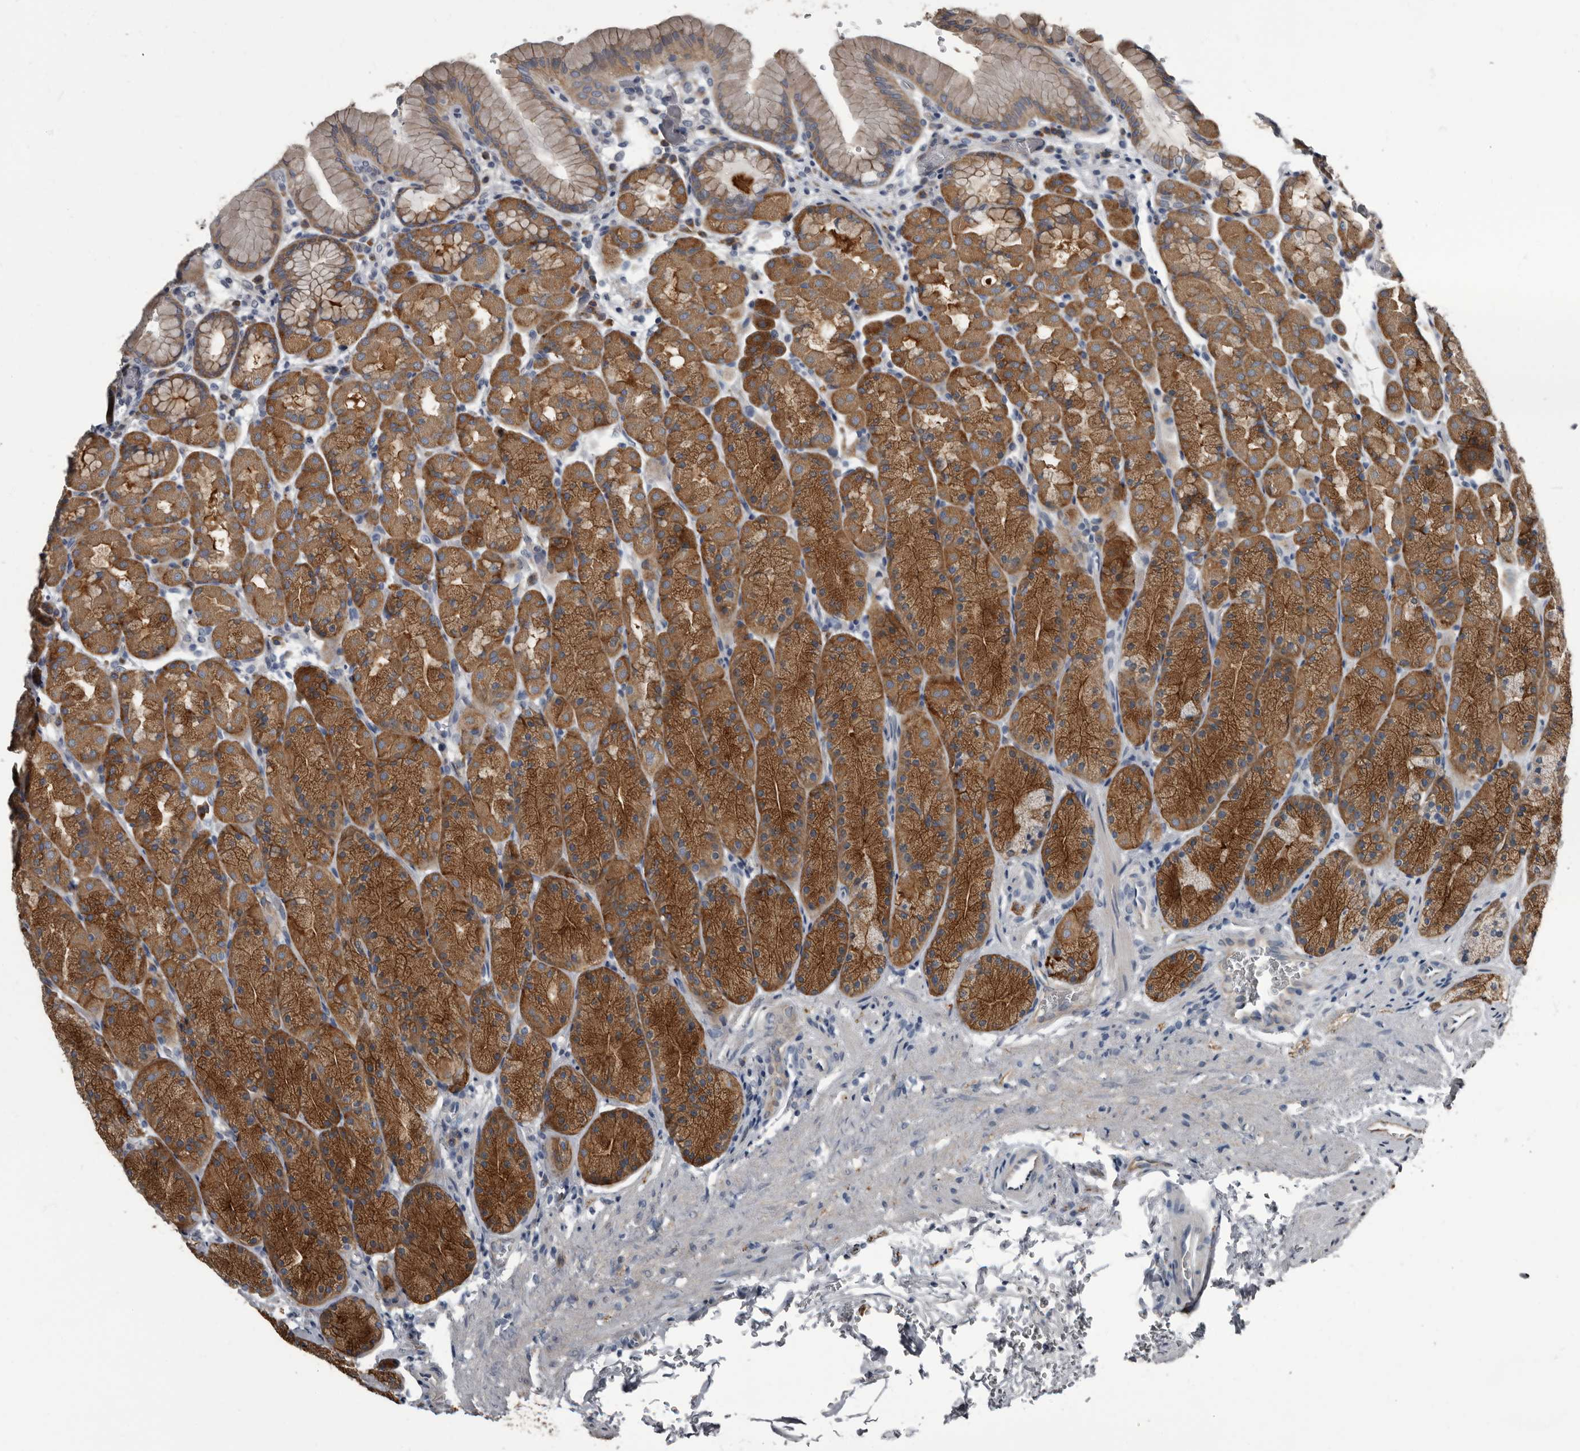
{"staining": {"intensity": "strong", "quantity": ">75%", "location": "cytoplasmic/membranous"}, "tissue": "stomach", "cell_type": "Glandular cells", "image_type": "normal", "snomed": [{"axis": "morphology", "description": "Normal tissue, NOS"}, {"axis": "topography", "description": "Stomach"}], "caption": "Immunohistochemical staining of benign human stomach displays high levels of strong cytoplasmic/membranous staining in approximately >75% of glandular cells. (DAB = brown stain, brightfield microscopy at high magnification).", "gene": "TPD52L1", "patient": {"sex": "male", "age": 42}}